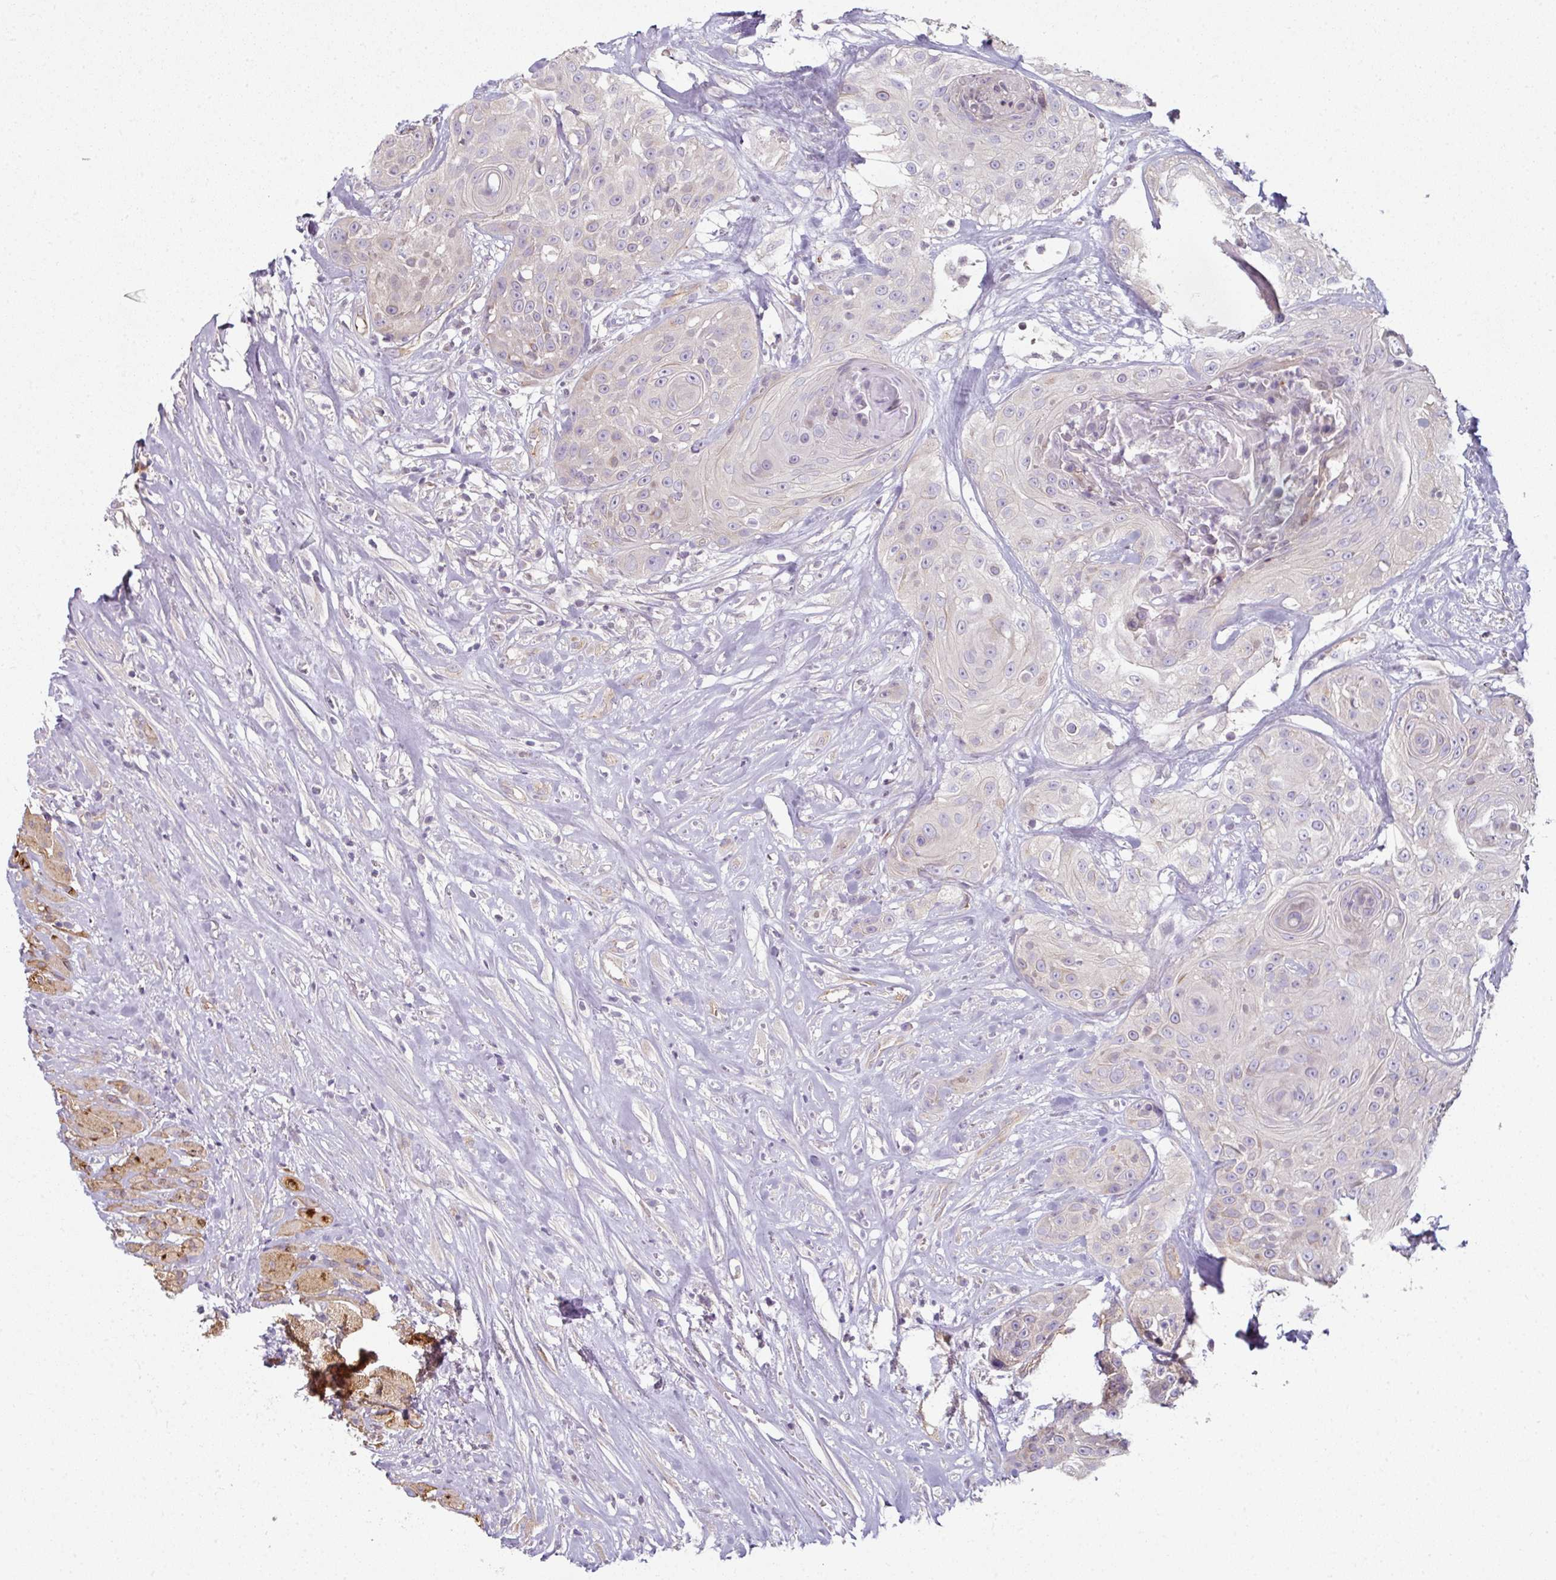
{"staining": {"intensity": "negative", "quantity": "none", "location": "none"}, "tissue": "head and neck cancer", "cell_type": "Tumor cells", "image_type": "cancer", "snomed": [{"axis": "morphology", "description": "Squamous cell carcinoma, NOS"}, {"axis": "topography", "description": "Head-Neck"}], "caption": "Immunohistochemical staining of head and neck cancer (squamous cell carcinoma) demonstrates no significant expression in tumor cells.", "gene": "C19orf33", "patient": {"sex": "male", "age": 83}}